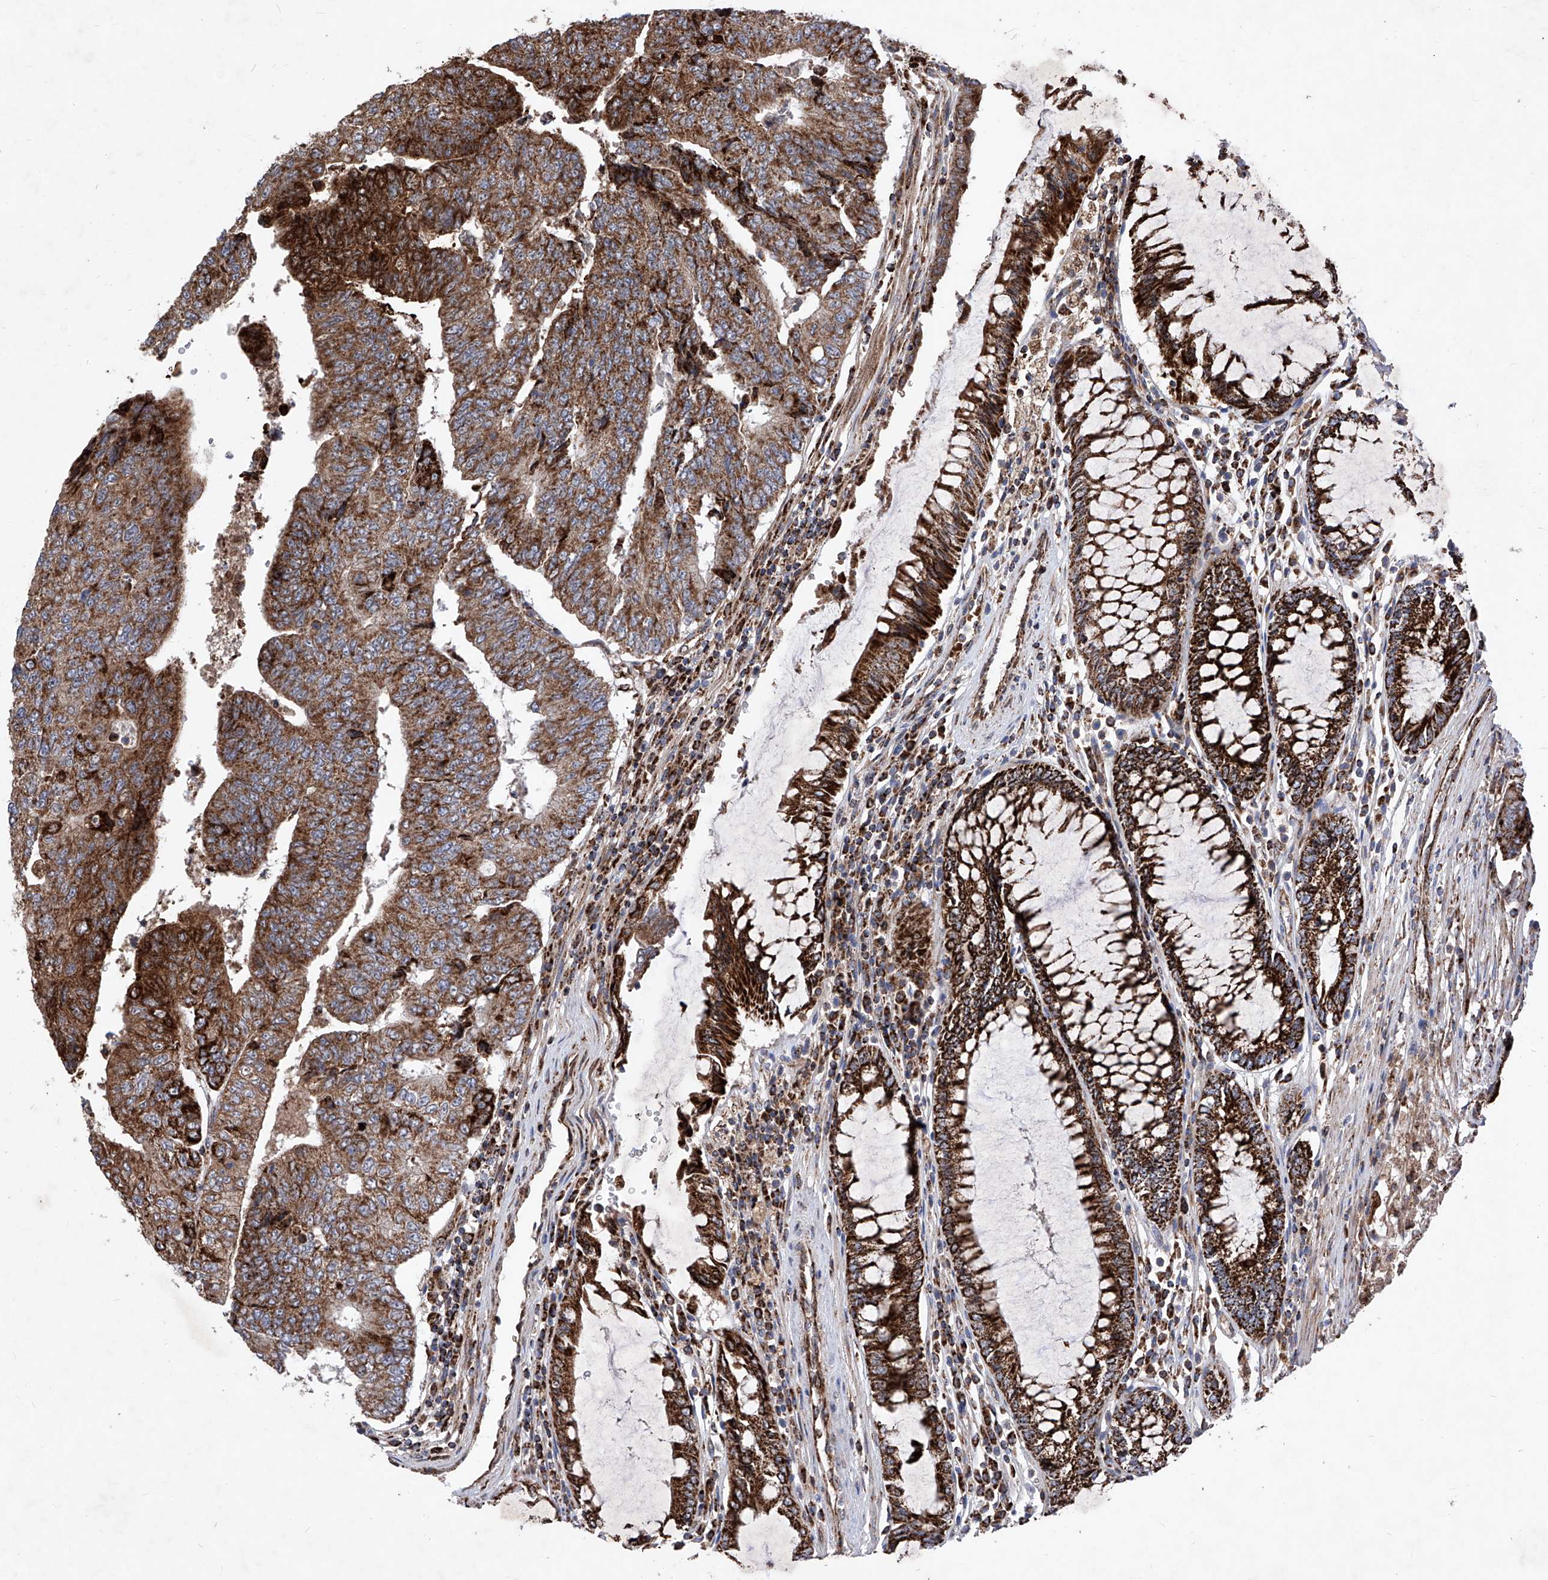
{"staining": {"intensity": "strong", "quantity": ">75%", "location": "cytoplasmic/membranous"}, "tissue": "colorectal cancer", "cell_type": "Tumor cells", "image_type": "cancer", "snomed": [{"axis": "morphology", "description": "Adenocarcinoma, NOS"}, {"axis": "topography", "description": "Colon"}], "caption": "Colorectal cancer (adenocarcinoma) stained with DAB (3,3'-diaminobenzidine) immunohistochemistry shows high levels of strong cytoplasmic/membranous expression in approximately >75% of tumor cells. (brown staining indicates protein expression, while blue staining denotes nuclei).", "gene": "SEMA6A", "patient": {"sex": "female", "age": 67}}